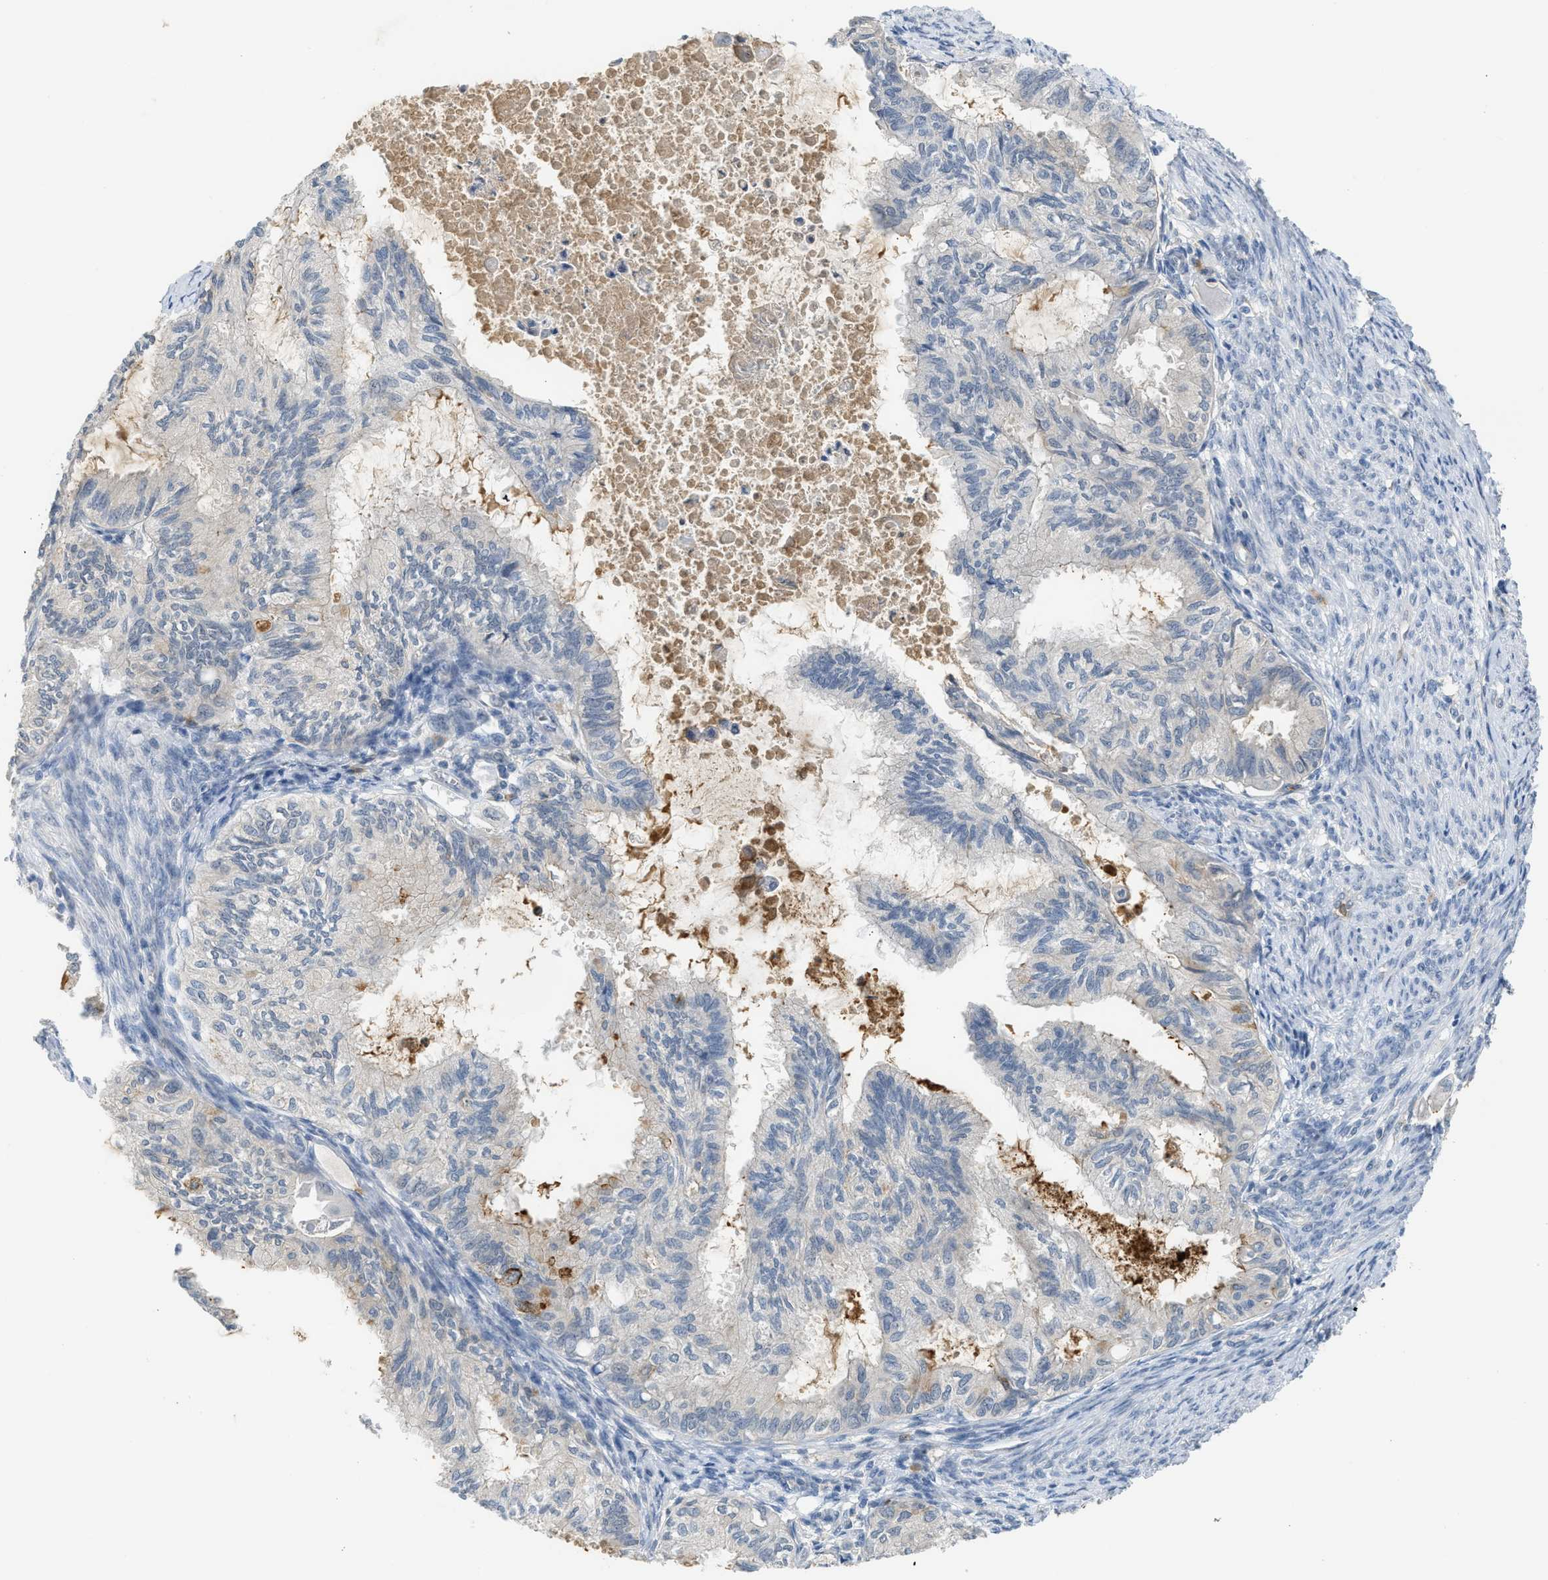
{"staining": {"intensity": "negative", "quantity": "none", "location": "none"}, "tissue": "cervical cancer", "cell_type": "Tumor cells", "image_type": "cancer", "snomed": [{"axis": "morphology", "description": "Normal tissue, NOS"}, {"axis": "morphology", "description": "Adenocarcinoma, NOS"}, {"axis": "topography", "description": "Cervix"}, {"axis": "topography", "description": "Endometrium"}], "caption": "Immunohistochemical staining of cervical adenocarcinoma shows no significant staining in tumor cells.", "gene": "RHBDF2", "patient": {"sex": "female", "age": 86}}